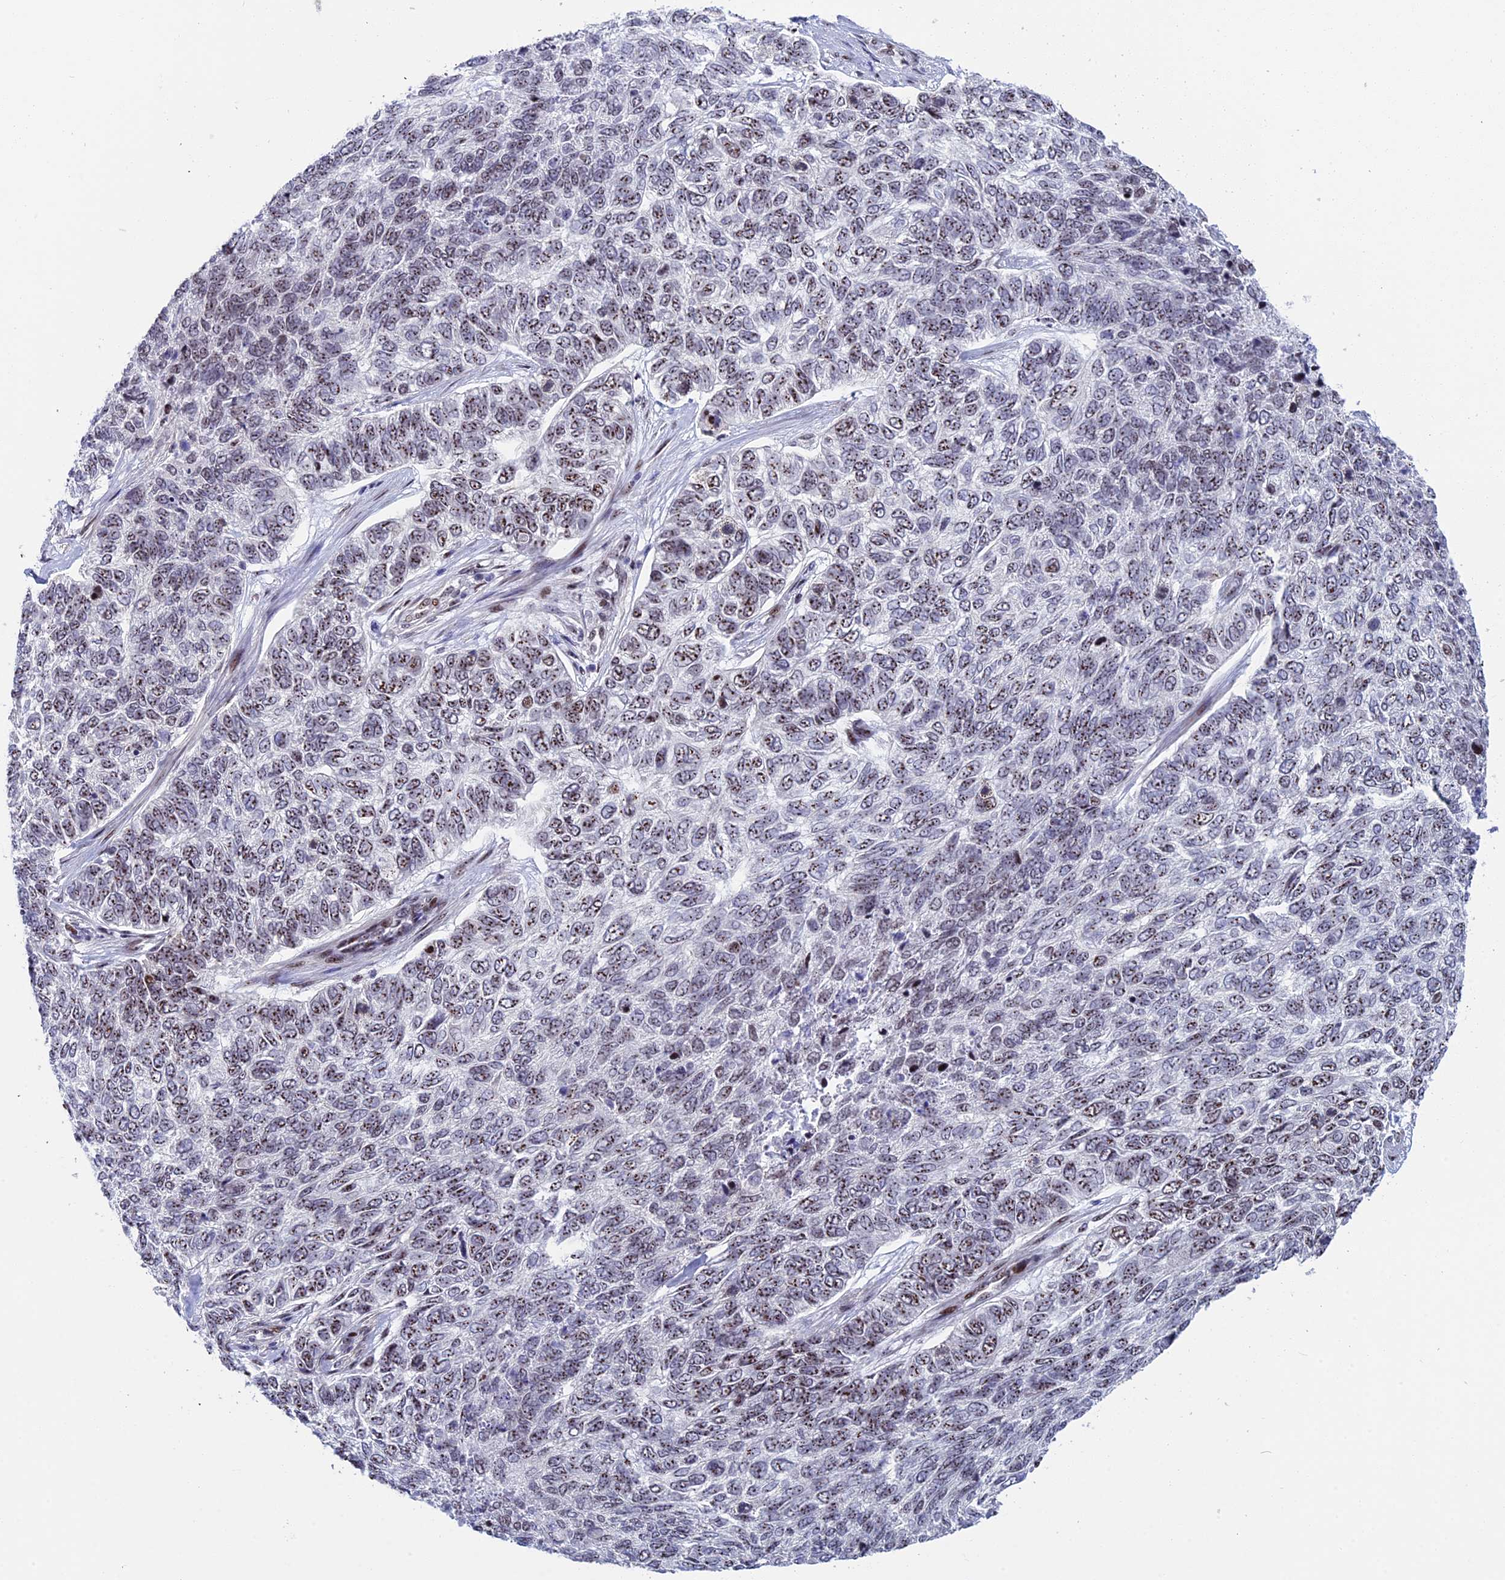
{"staining": {"intensity": "moderate", "quantity": ">75%", "location": "nuclear"}, "tissue": "skin cancer", "cell_type": "Tumor cells", "image_type": "cancer", "snomed": [{"axis": "morphology", "description": "Basal cell carcinoma"}, {"axis": "topography", "description": "Skin"}], "caption": "About >75% of tumor cells in skin cancer (basal cell carcinoma) exhibit moderate nuclear protein expression as visualized by brown immunohistochemical staining.", "gene": "CCDC86", "patient": {"sex": "female", "age": 65}}